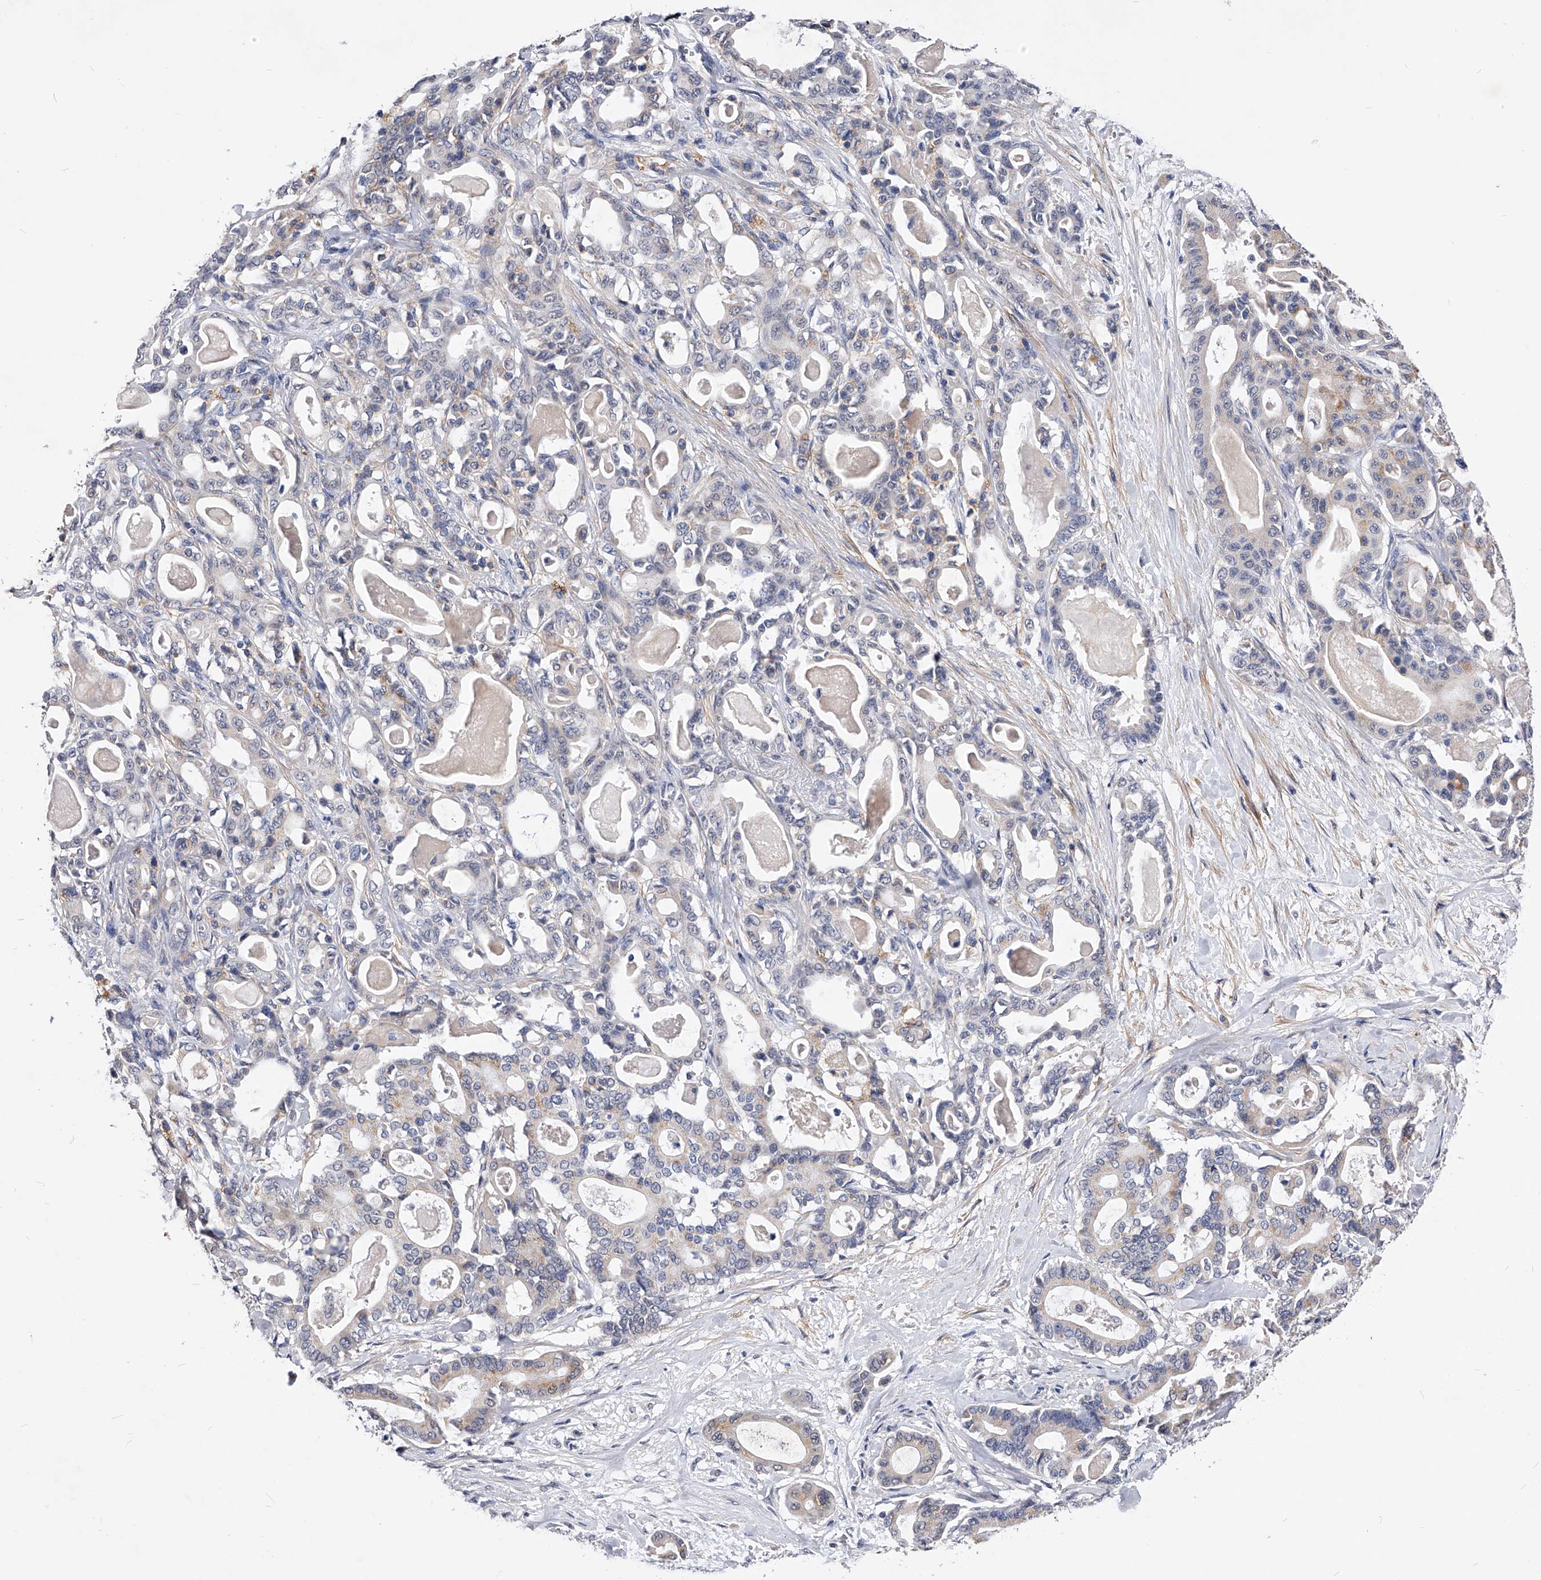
{"staining": {"intensity": "weak", "quantity": "<25%", "location": "cytoplasmic/membranous"}, "tissue": "pancreatic cancer", "cell_type": "Tumor cells", "image_type": "cancer", "snomed": [{"axis": "morphology", "description": "Adenocarcinoma, NOS"}, {"axis": "topography", "description": "Pancreas"}], "caption": "The image shows no staining of tumor cells in pancreatic cancer (adenocarcinoma).", "gene": "ZNF529", "patient": {"sex": "male", "age": 63}}